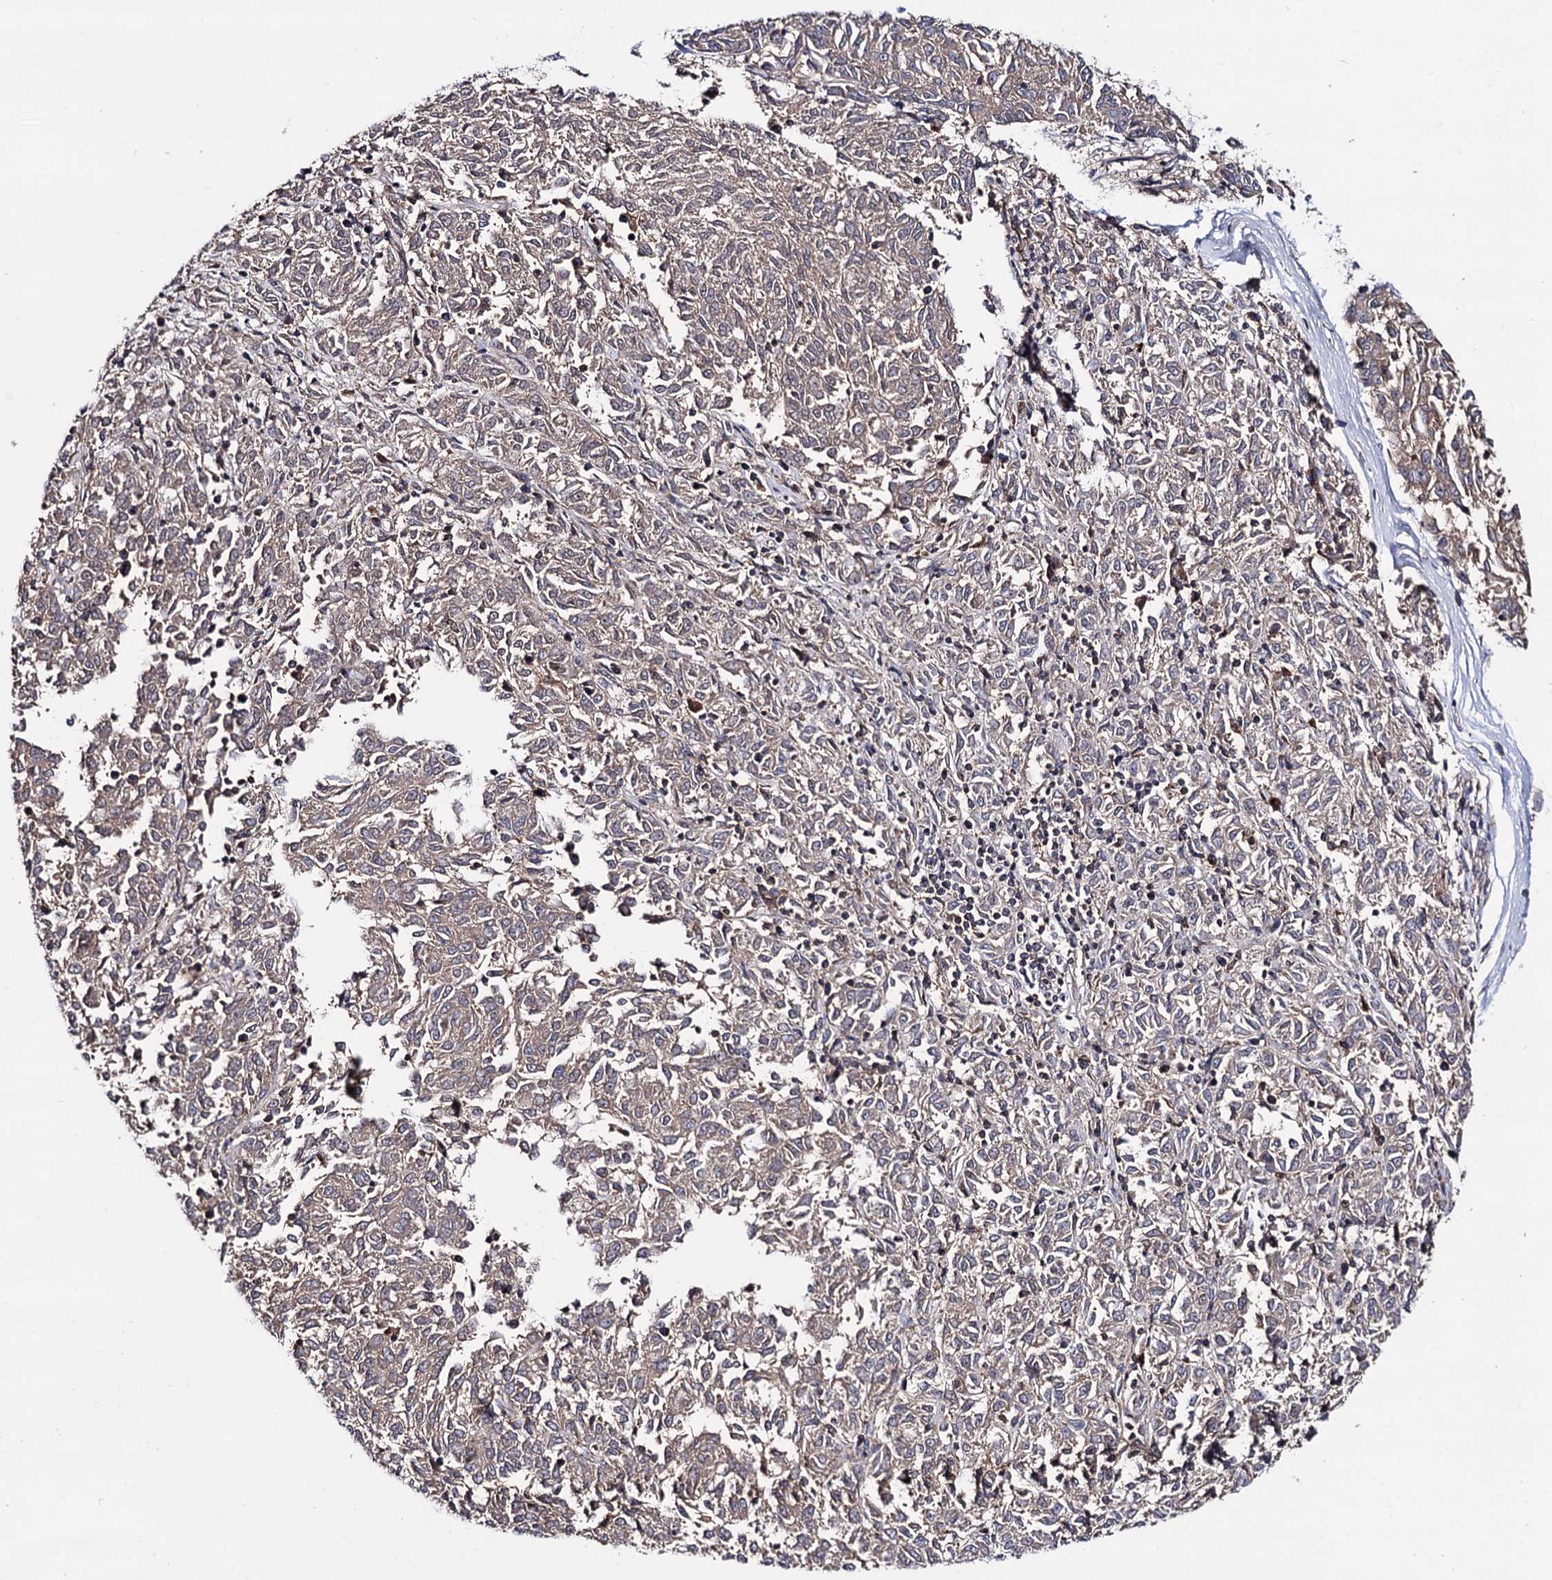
{"staining": {"intensity": "moderate", "quantity": ">75%", "location": "cytoplasmic/membranous"}, "tissue": "melanoma", "cell_type": "Tumor cells", "image_type": "cancer", "snomed": [{"axis": "morphology", "description": "Malignant melanoma, NOS"}, {"axis": "topography", "description": "Skin"}], "caption": "Protein staining of melanoma tissue reveals moderate cytoplasmic/membranous staining in about >75% of tumor cells.", "gene": "MICAL2", "patient": {"sex": "female", "age": 72}}